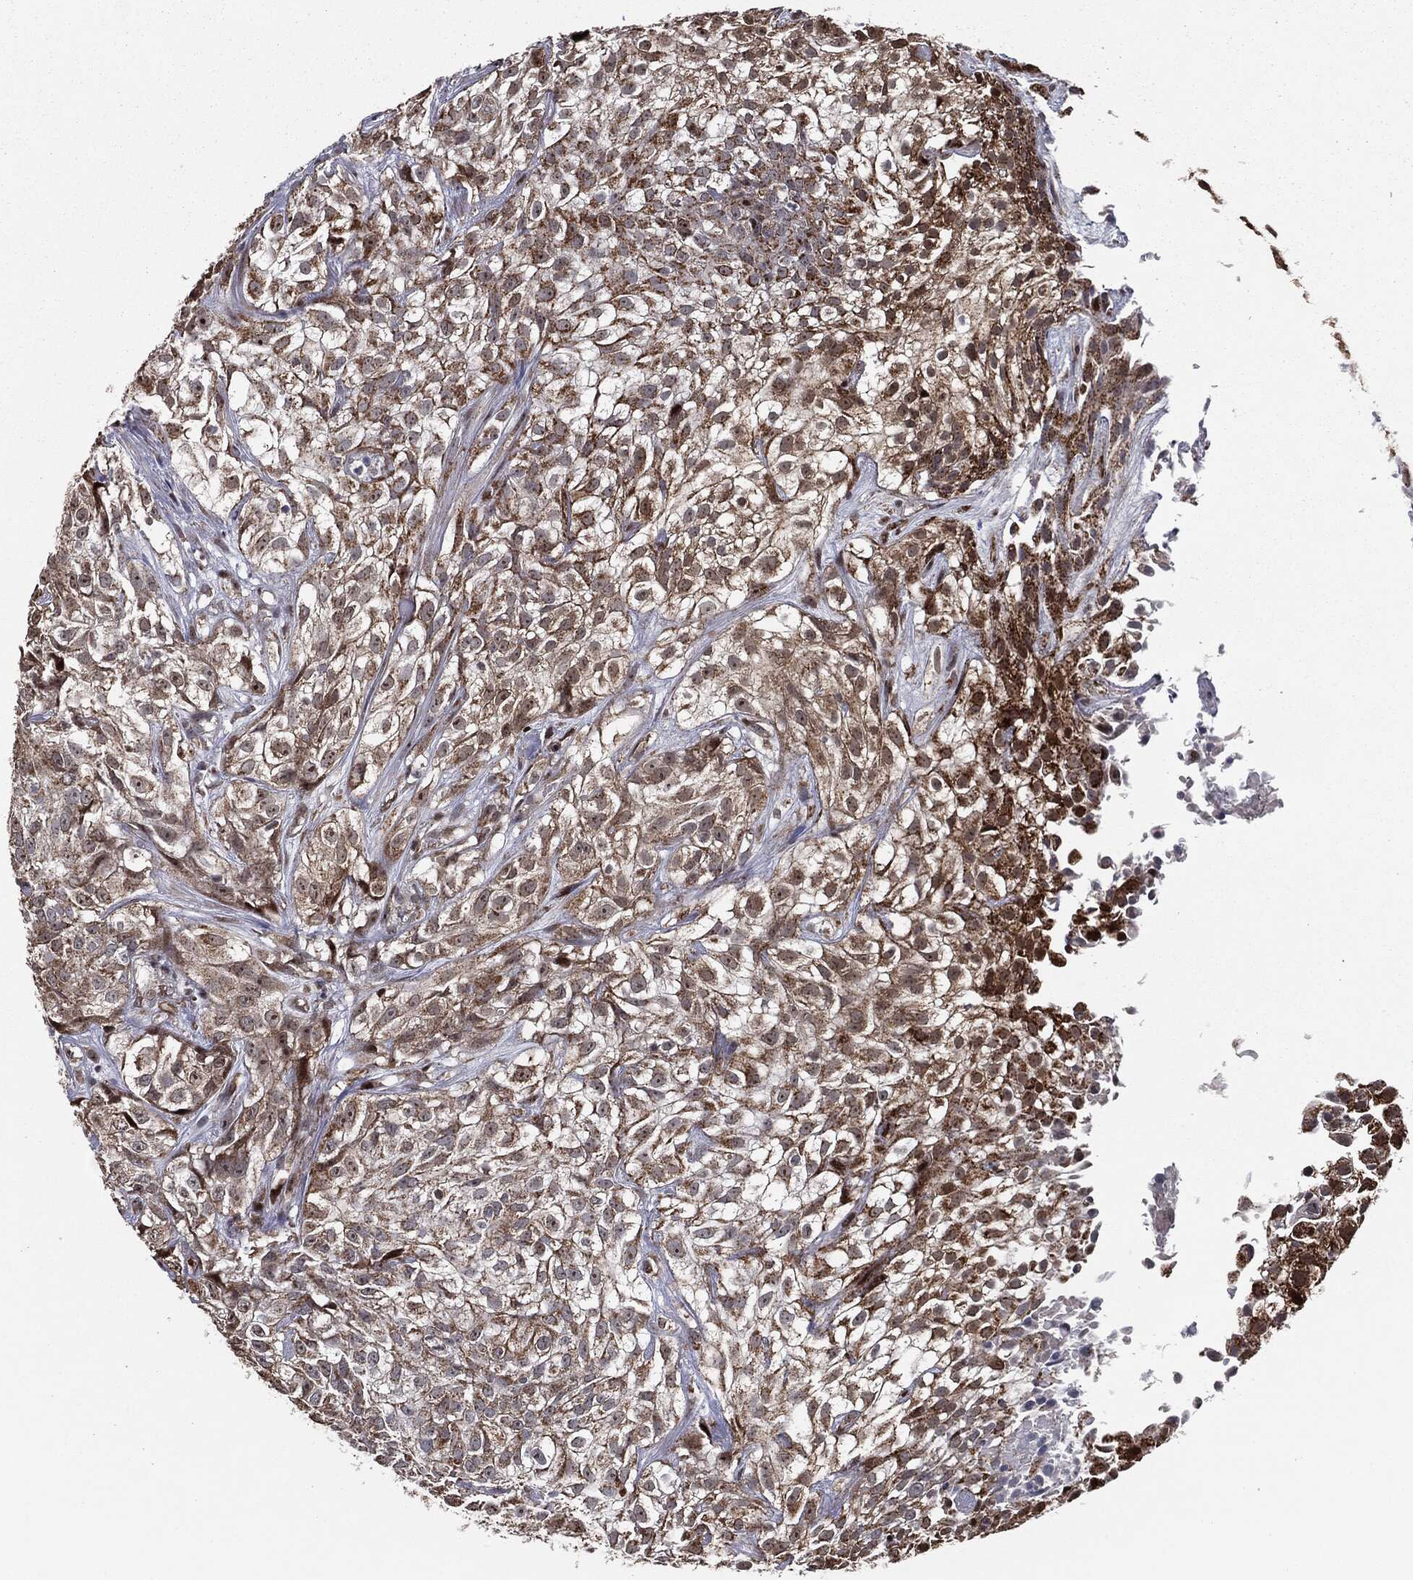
{"staining": {"intensity": "strong", "quantity": "25%-75%", "location": "cytoplasmic/membranous"}, "tissue": "urothelial cancer", "cell_type": "Tumor cells", "image_type": "cancer", "snomed": [{"axis": "morphology", "description": "Urothelial carcinoma, High grade"}, {"axis": "topography", "description": "Urinary bladder"}], "caption": "This is a histology image of immunohistochemistry (IHC) staining of urothelial carcinoma (high-grade), which shows strong positivity in the cytoplasmic/membranous of tumor cells.", "gene": "CHCHD2", "patient": {"sex": "male", "age": 56}}